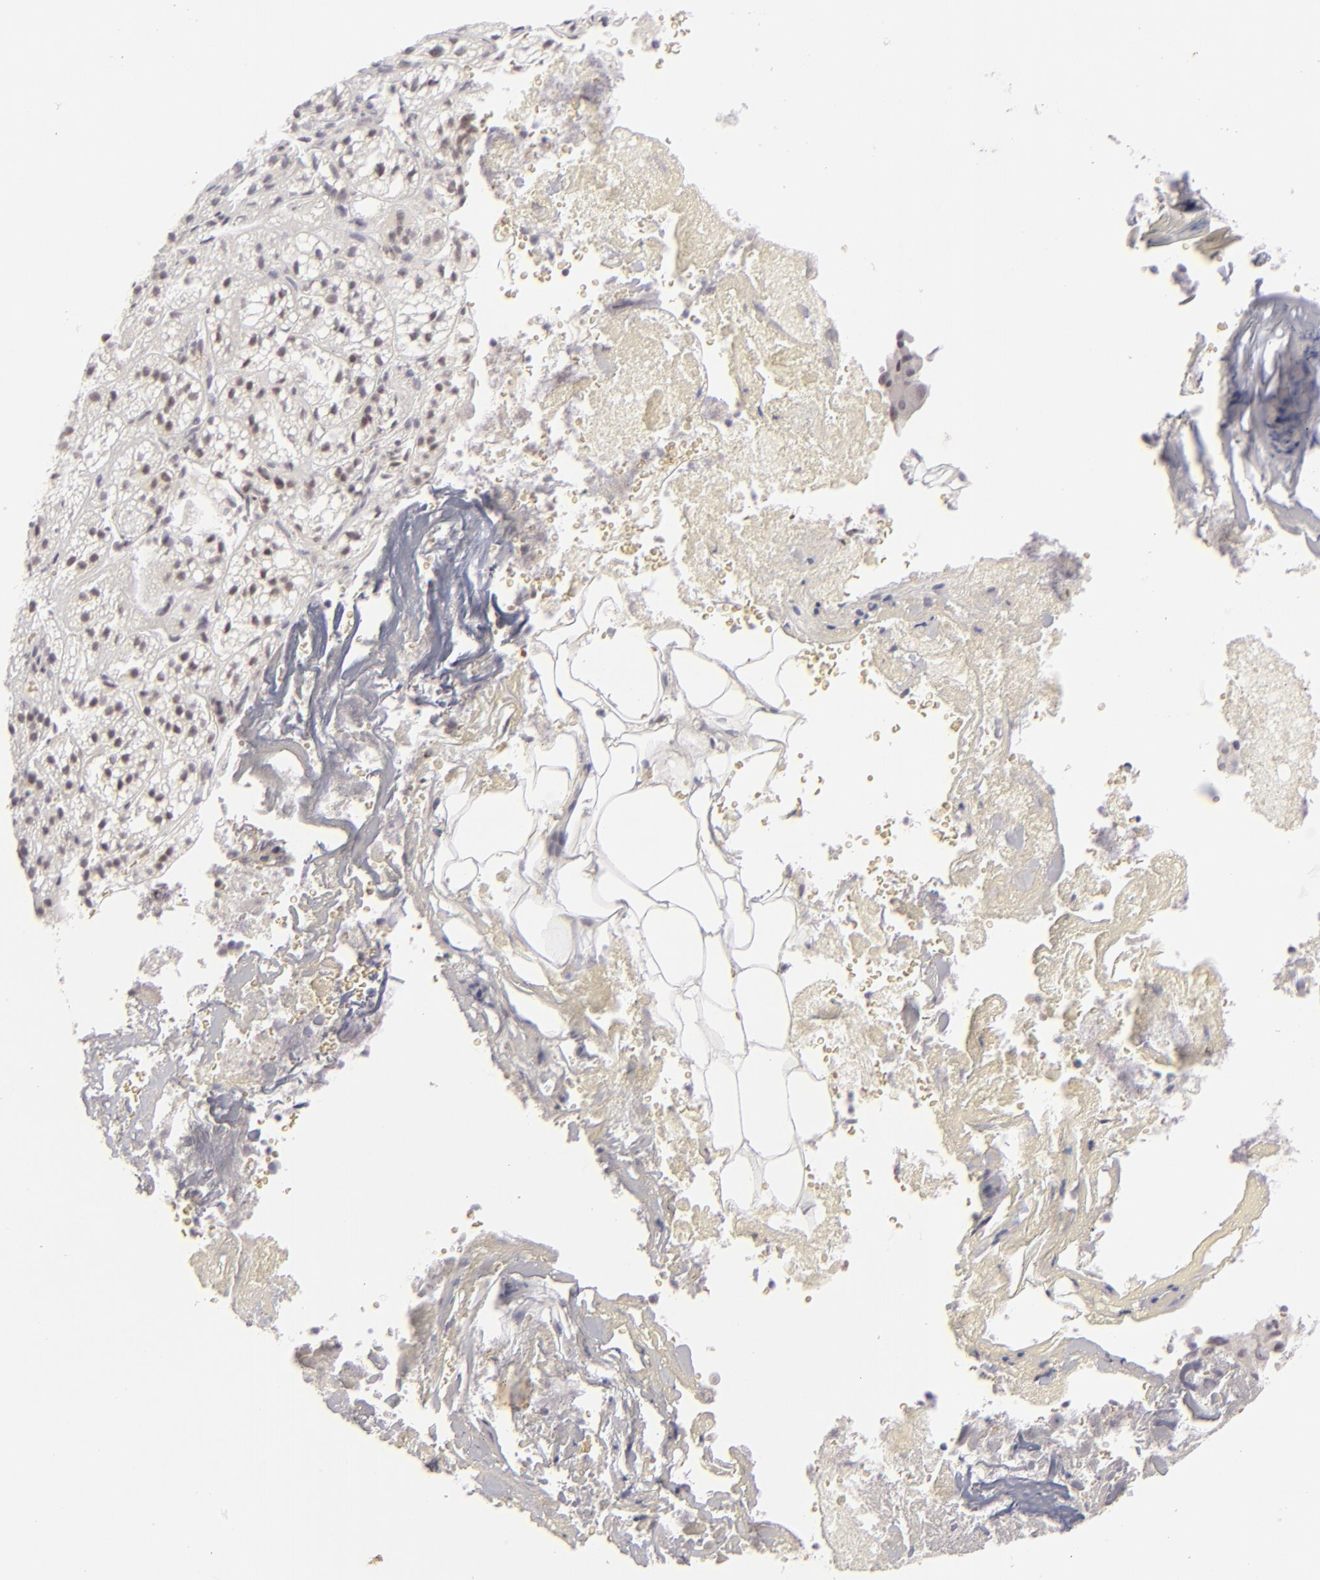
{"staining": {"intensity": "weak", "quantity": "25%-75%", "location": "nuclear"}, "tissue": "adrenal gland", "cell_type": "Glandular cells", "image_type": "normal", "snomed": [{"axis": "morphology", "description": "Normal tissue, NOS"}, {"axis": "topography", "description": "Adrenal gland"}], "caption": "Protein staining displays weak nuclear staining in about 25%-75% of glandular cells in unremarkable adrenal gland.", "gene": "POU2F1", "patient": {"sex": "female", "age": 71}}